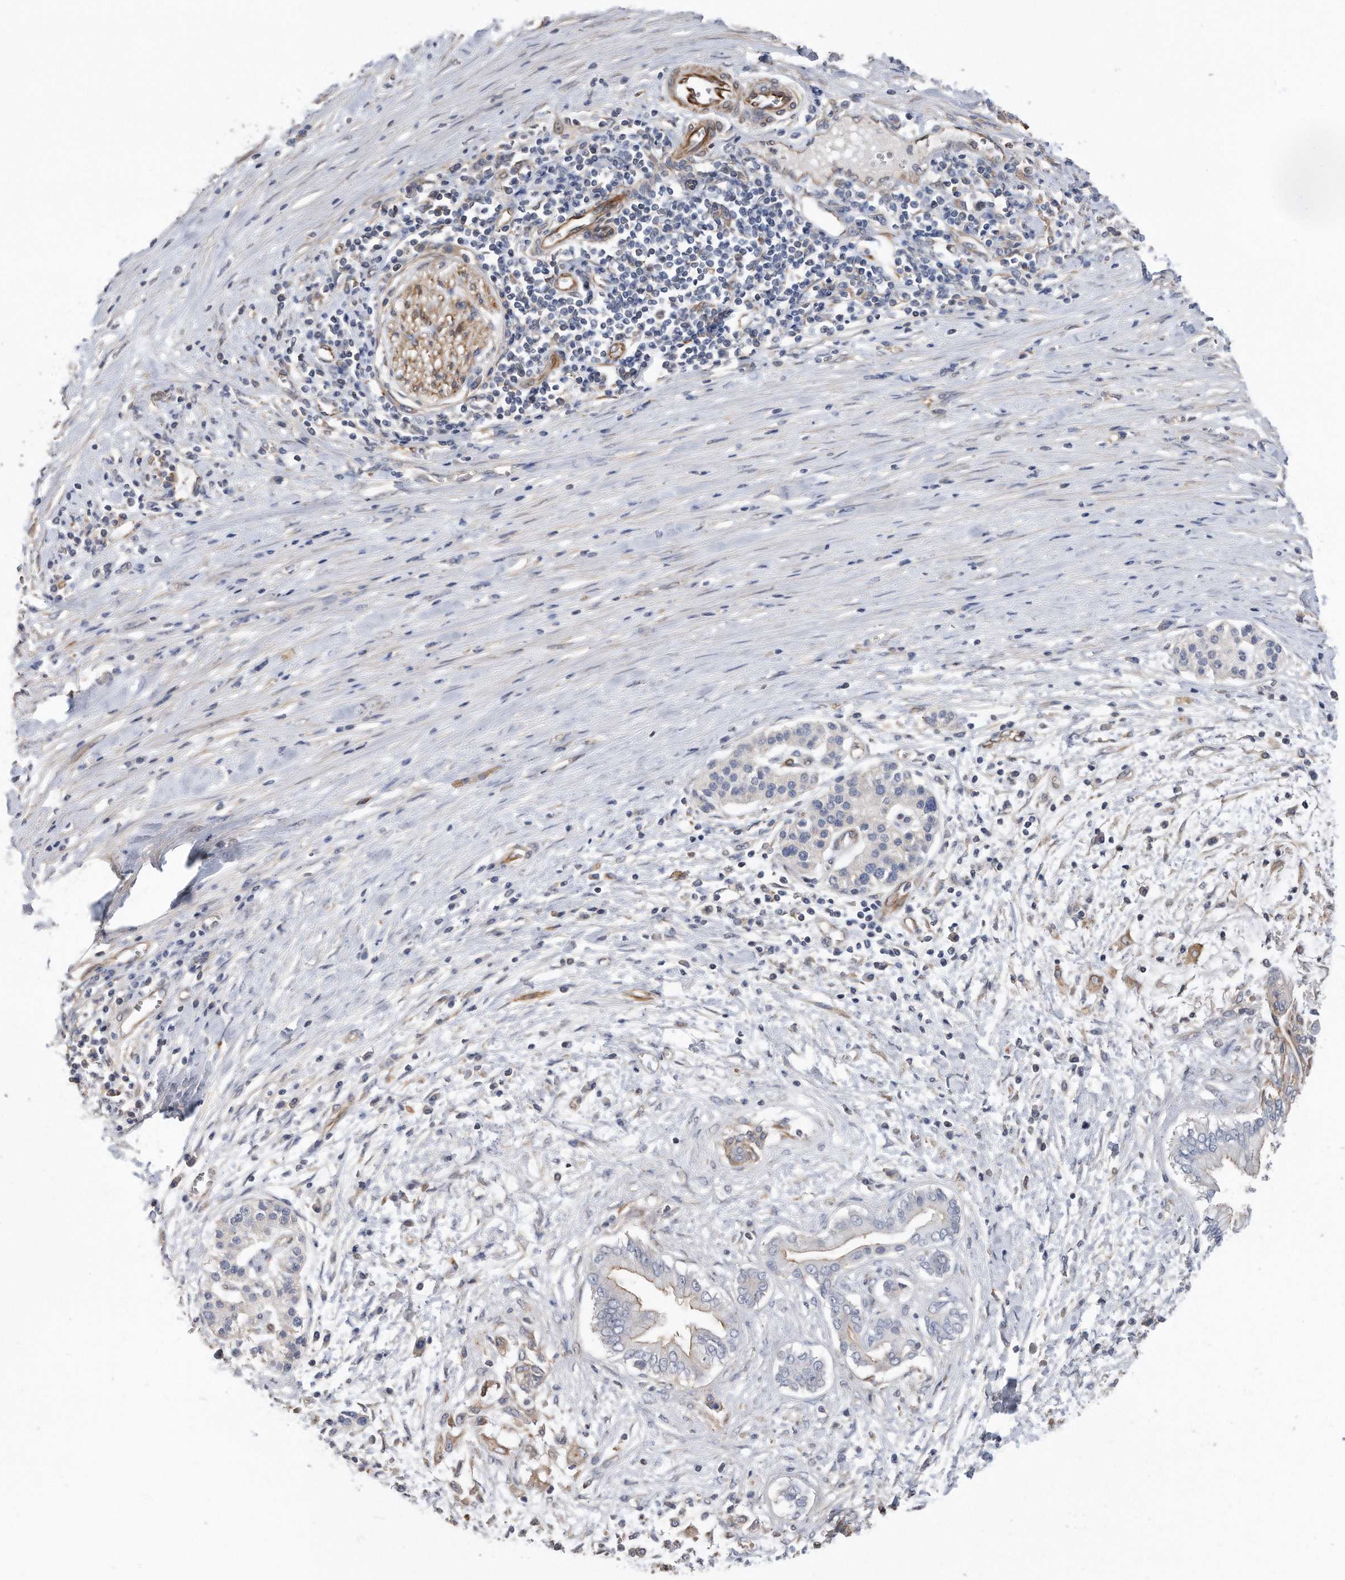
{"staining": {"intensity": "weak", "quantity": "<25%", "location": "cytoplasmic/membranous"}, "tissue": "pancreatic cancer", "cell_type": "Tumor cells", "image_type": "cancer", "snomed": [{"axis": "morphology", "description": "Adenocarcinoma, NOS"}, {"axis": "topography", "description": "Pancreas"}], "caption": "Tumor cells are negative for protein expression in human pancreatic cancer.", "gene": "GPC1", "patient": {"sex": "male", "age": 58}}